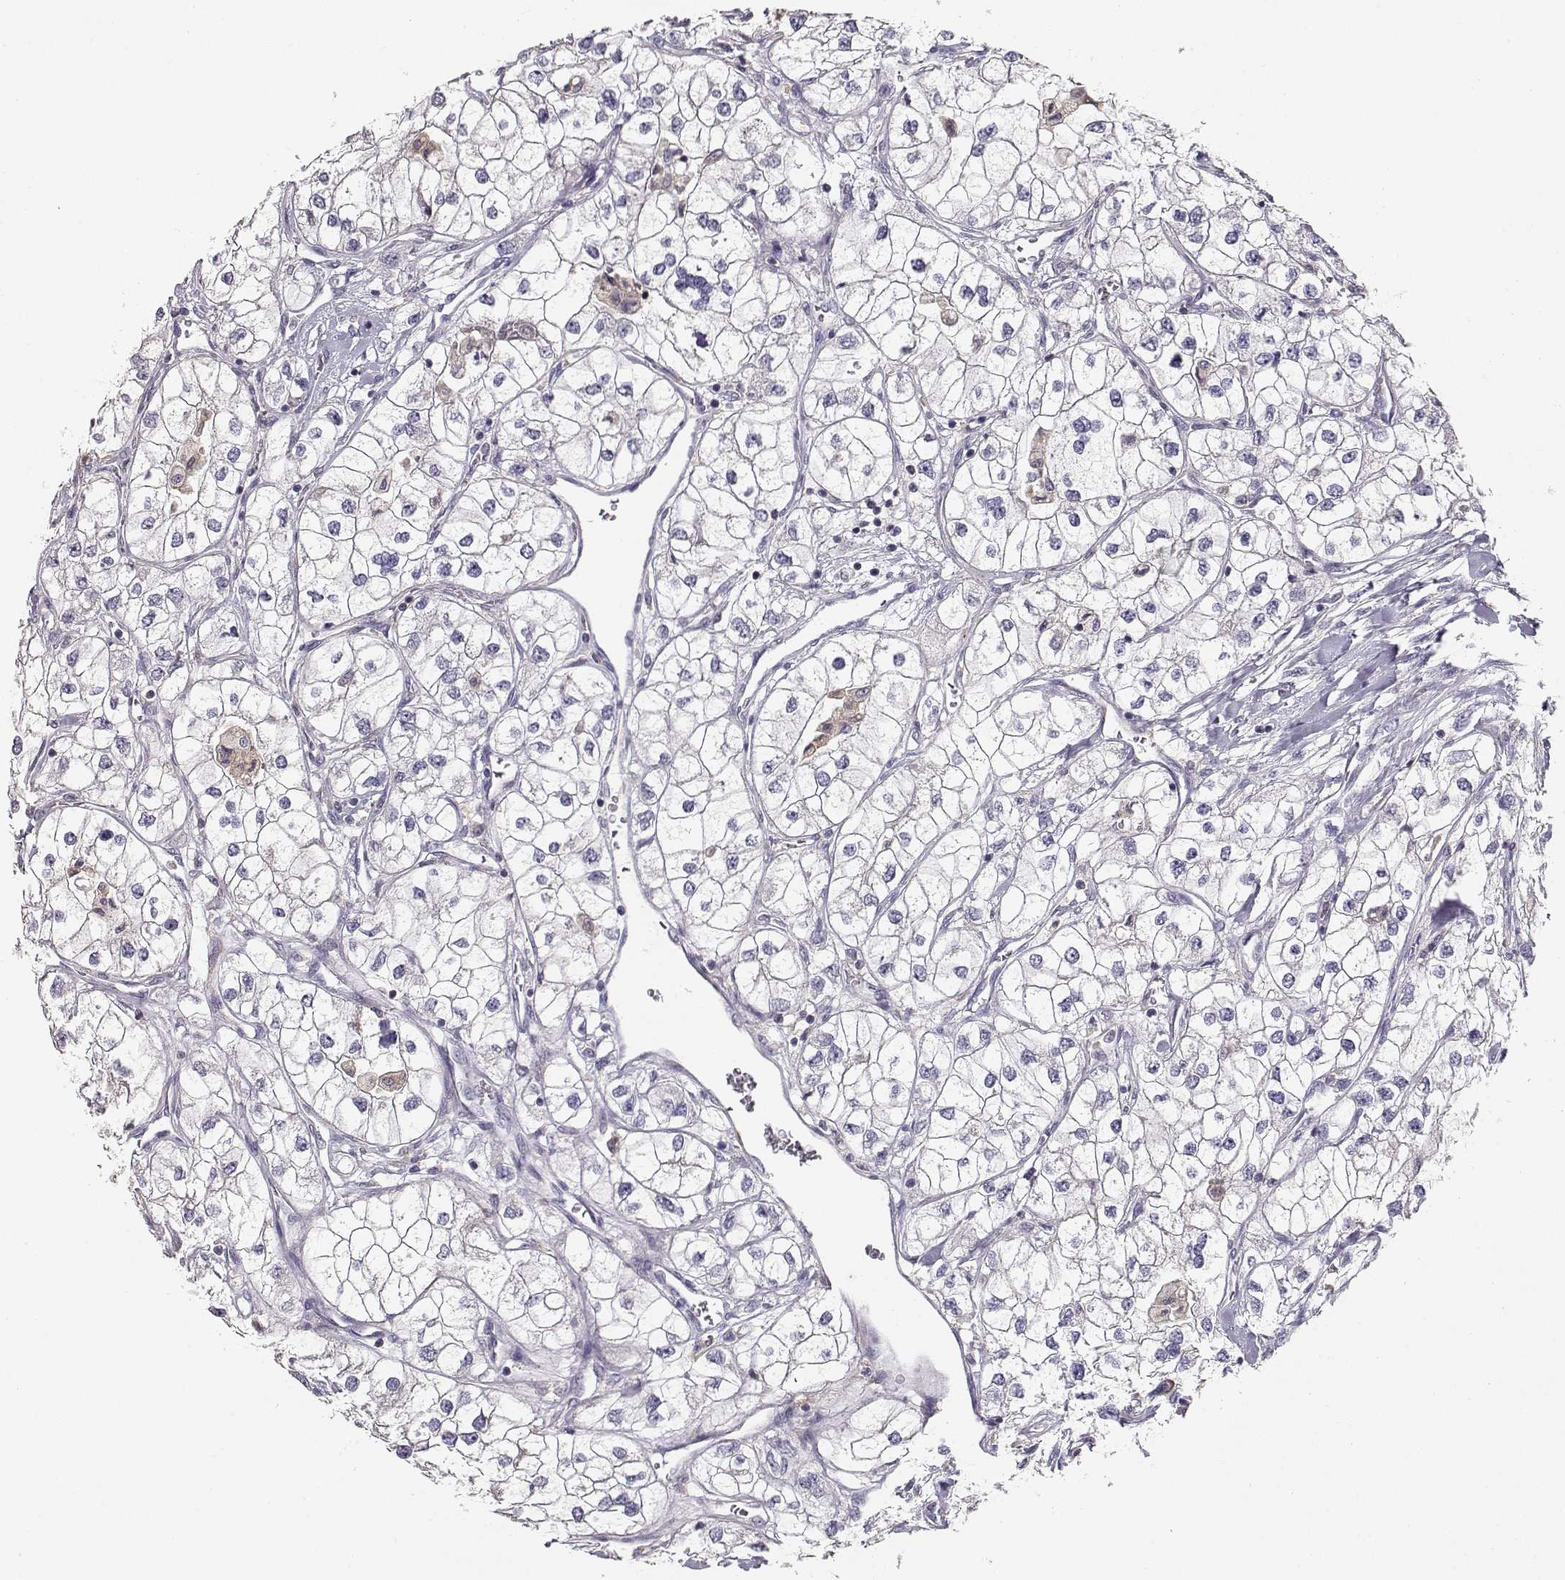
{"staining": {"intensity": "negative", "quantity": "none", "location": "none"}, "tissue": "renal cancer", "cell_type": "Tumor cells", "image_type": "cancer", "snomed": [{"axis": "morphology", "description": "Adenocarcinoma, NOS"}, {"axis": "topography", "description": "Kidney"}], "caption": "IHC of renal cancer (adenocarcinoma) displays no staining in tumor cells.", "gene": "VAV1", "patient": {"sex": "male", "age": 59}}